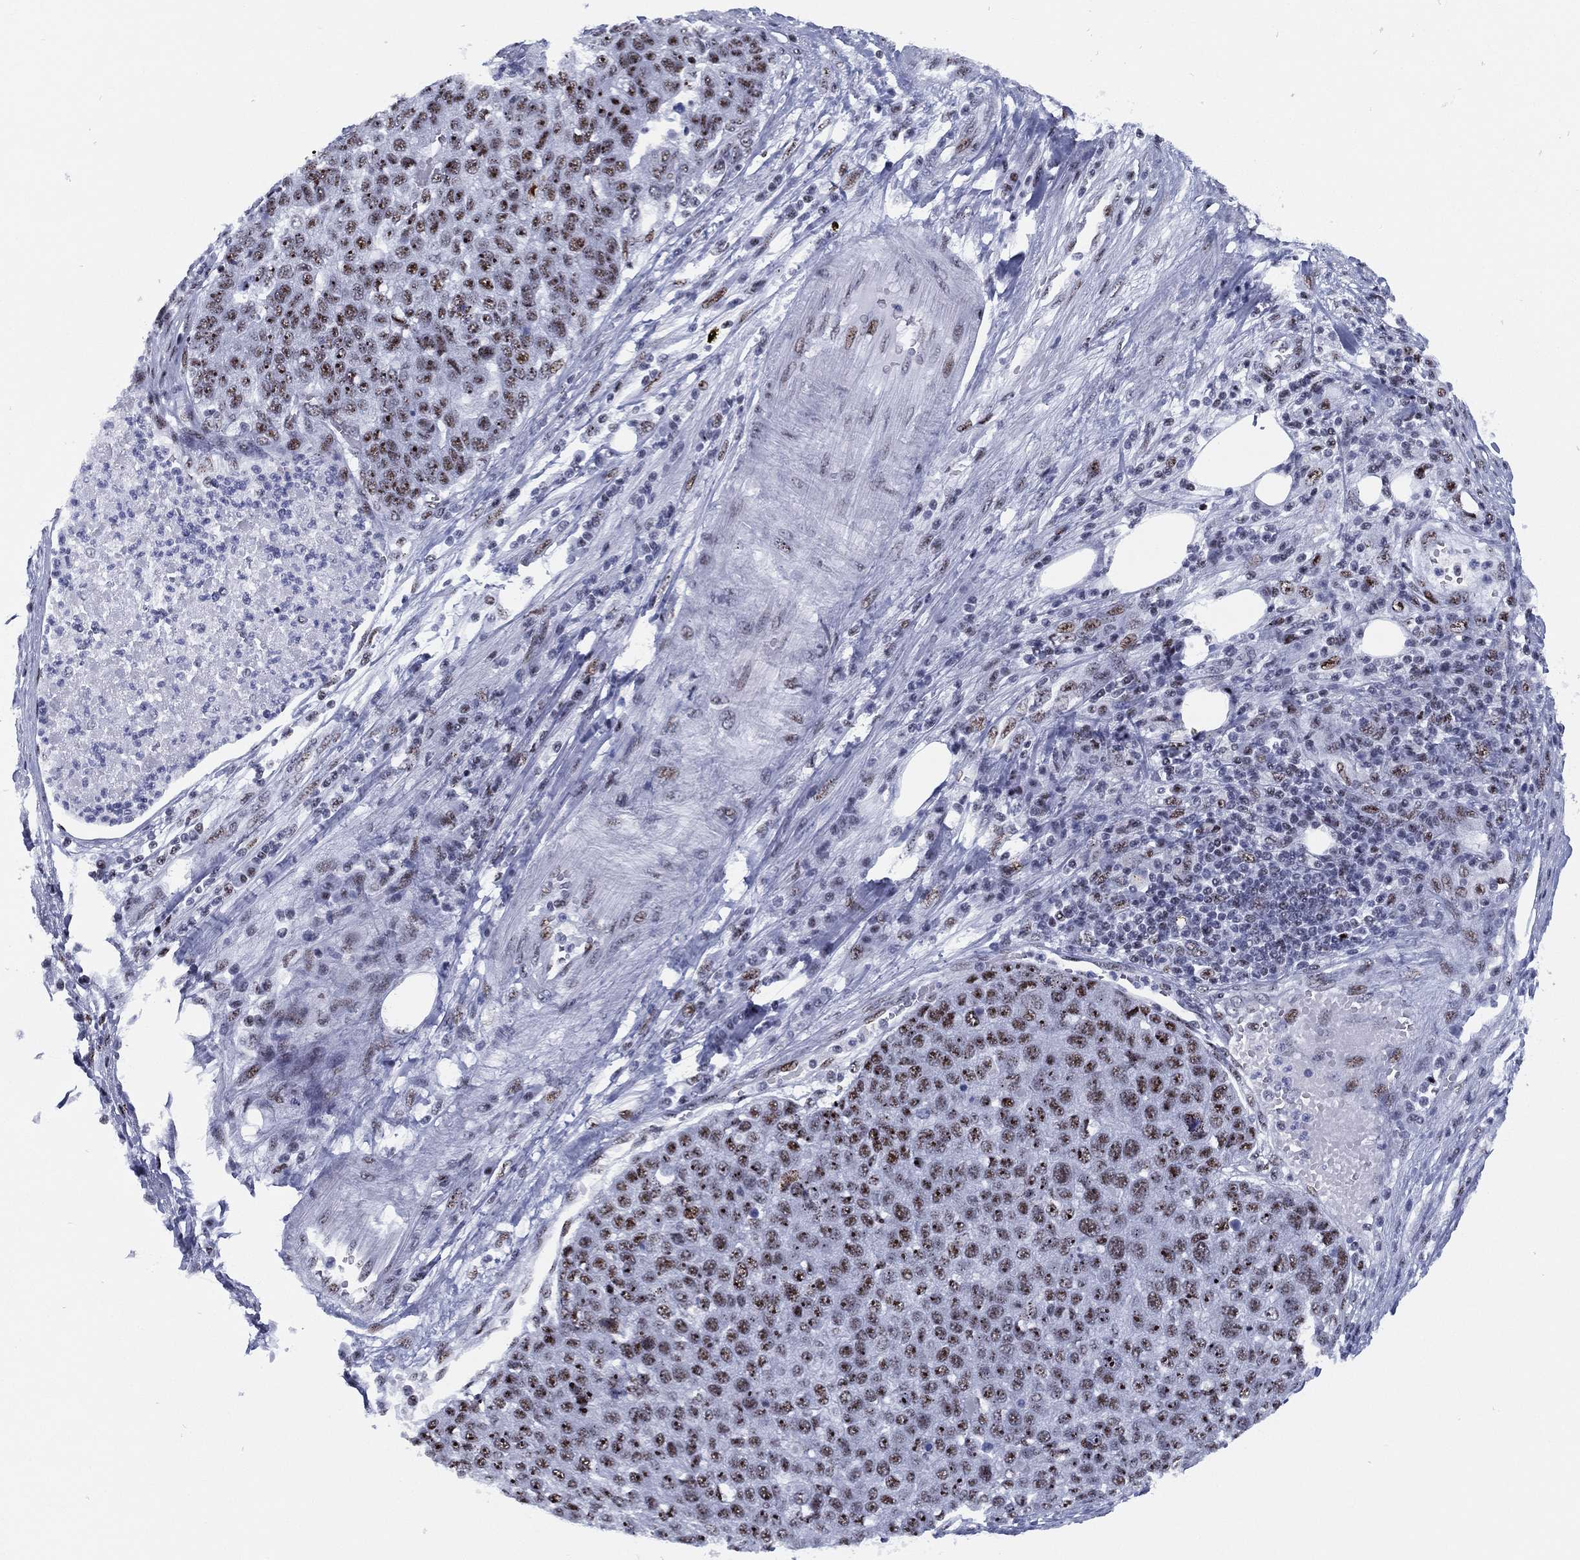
{"staining": {"intensity": "moderate", "quantity": ">75%", "location": "nuclear"}, "tissue": "pancreatic cancer", "cell_type": "Tumor cells", "image_type": "cancer", "snomed": [{"axis": "morphology", "description": "Adenocarcinoma, NOS"}, {"axis": "topography", "description": "Pancreas"}], "caption": "Protein expression analysis of human adenocarcinoma (pancreatic) reveals moderate nuclear expression in about >75% of tumor cells.", "gene": "CYB561D2", "patient": {"sex": "female", "age": 61}}